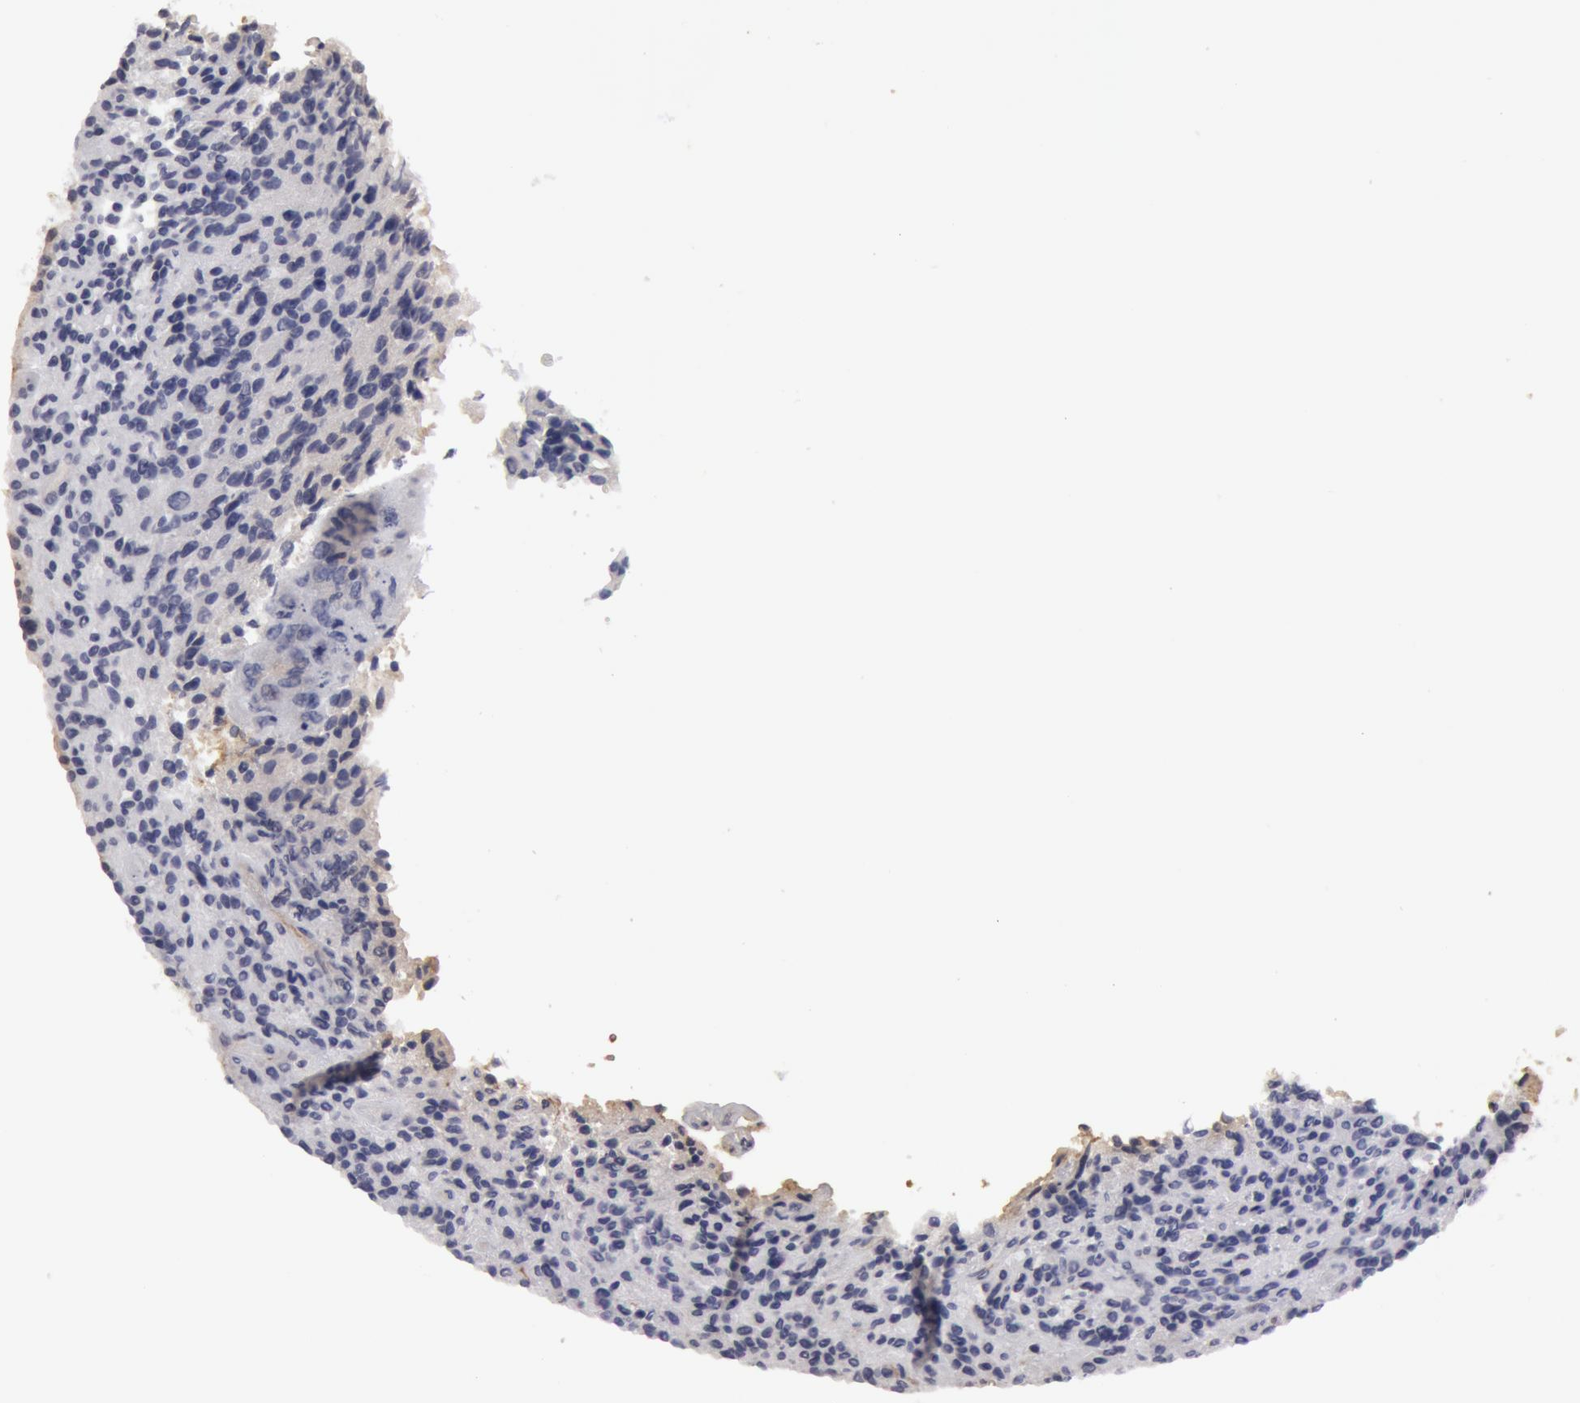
{"staining": {"intensity": "negative", "quantity": "none", "location": "none"}, "tissue": "glioma", "cell_type": "Tumor cells", "image_type": "cancer", "snomed": [{"axis": "morphology", "description": "Glioma, malignant, High grade"}, {"axis": "topography", "description": "Brain"}], "caption": "An immunohistochemistry image of malignant glioma (high-grade) is shown. There is no staining in tumor cells of malignant glioma (high-grade). (DAB (3,3'-diaminobenzidine) immunohistochemistry (IHC), high magnification).", "gene": "CAT", "patient": {"sex": "female", "age": 13}}